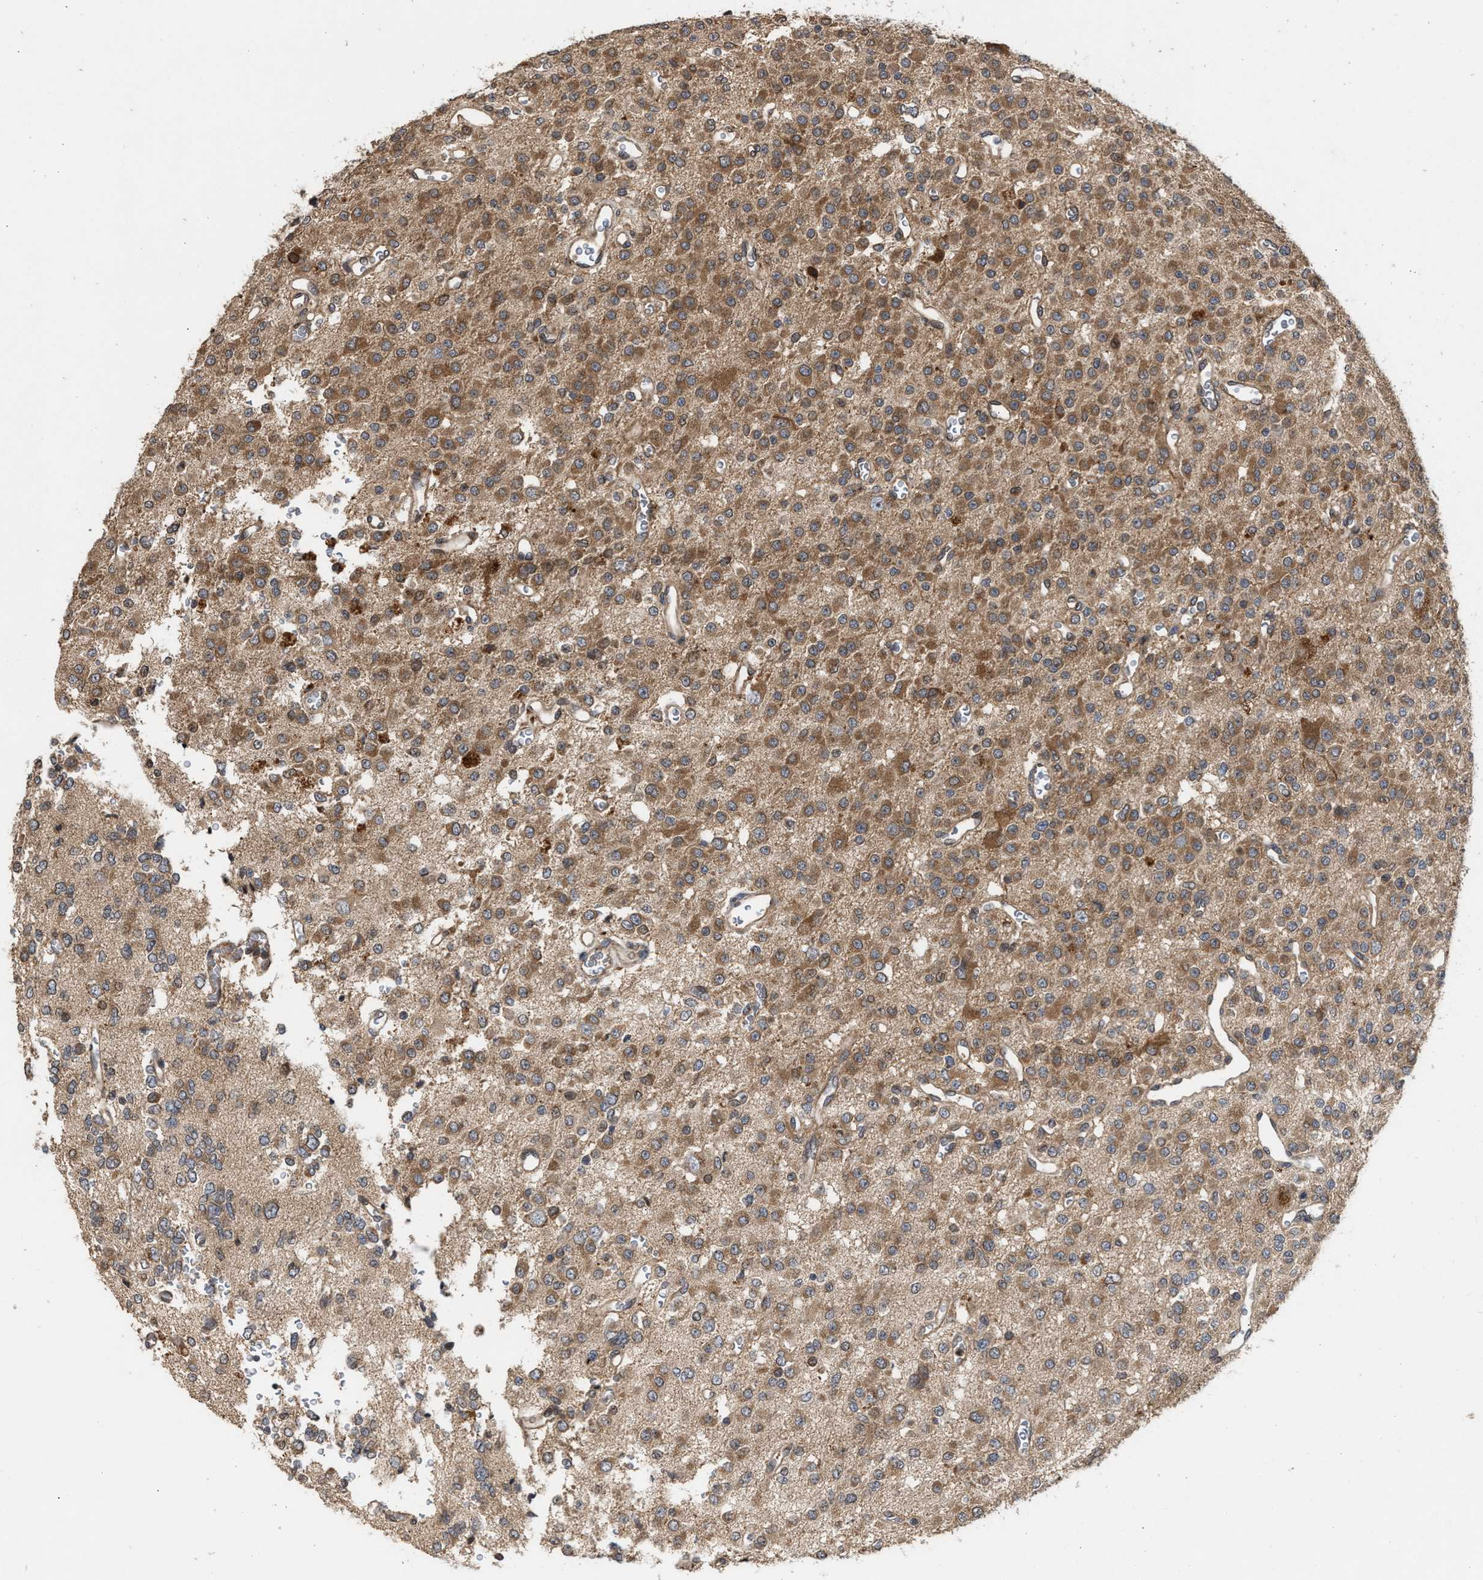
{"staining": {"intensity": "moderate", "quantity": ">75%", "location": "cytoplasmic/membranous"}, "tissue": "glioma", "cell_type": "Tumor cells", "image_type": "cancer", "snomed": [{"axis": "morphology", "description": "Glioma, malignant, Low grade"}, {"axis": "topography", "description": "Brain"}], "caption": "Approximately >75% of tumor cells in glioma reveal moderate cytoplasmic/membranous protein expression as visualized by brown immunohistochemical staining.", "gene": "SAR1A", "patient": {"sex": "male", "age": 38}}